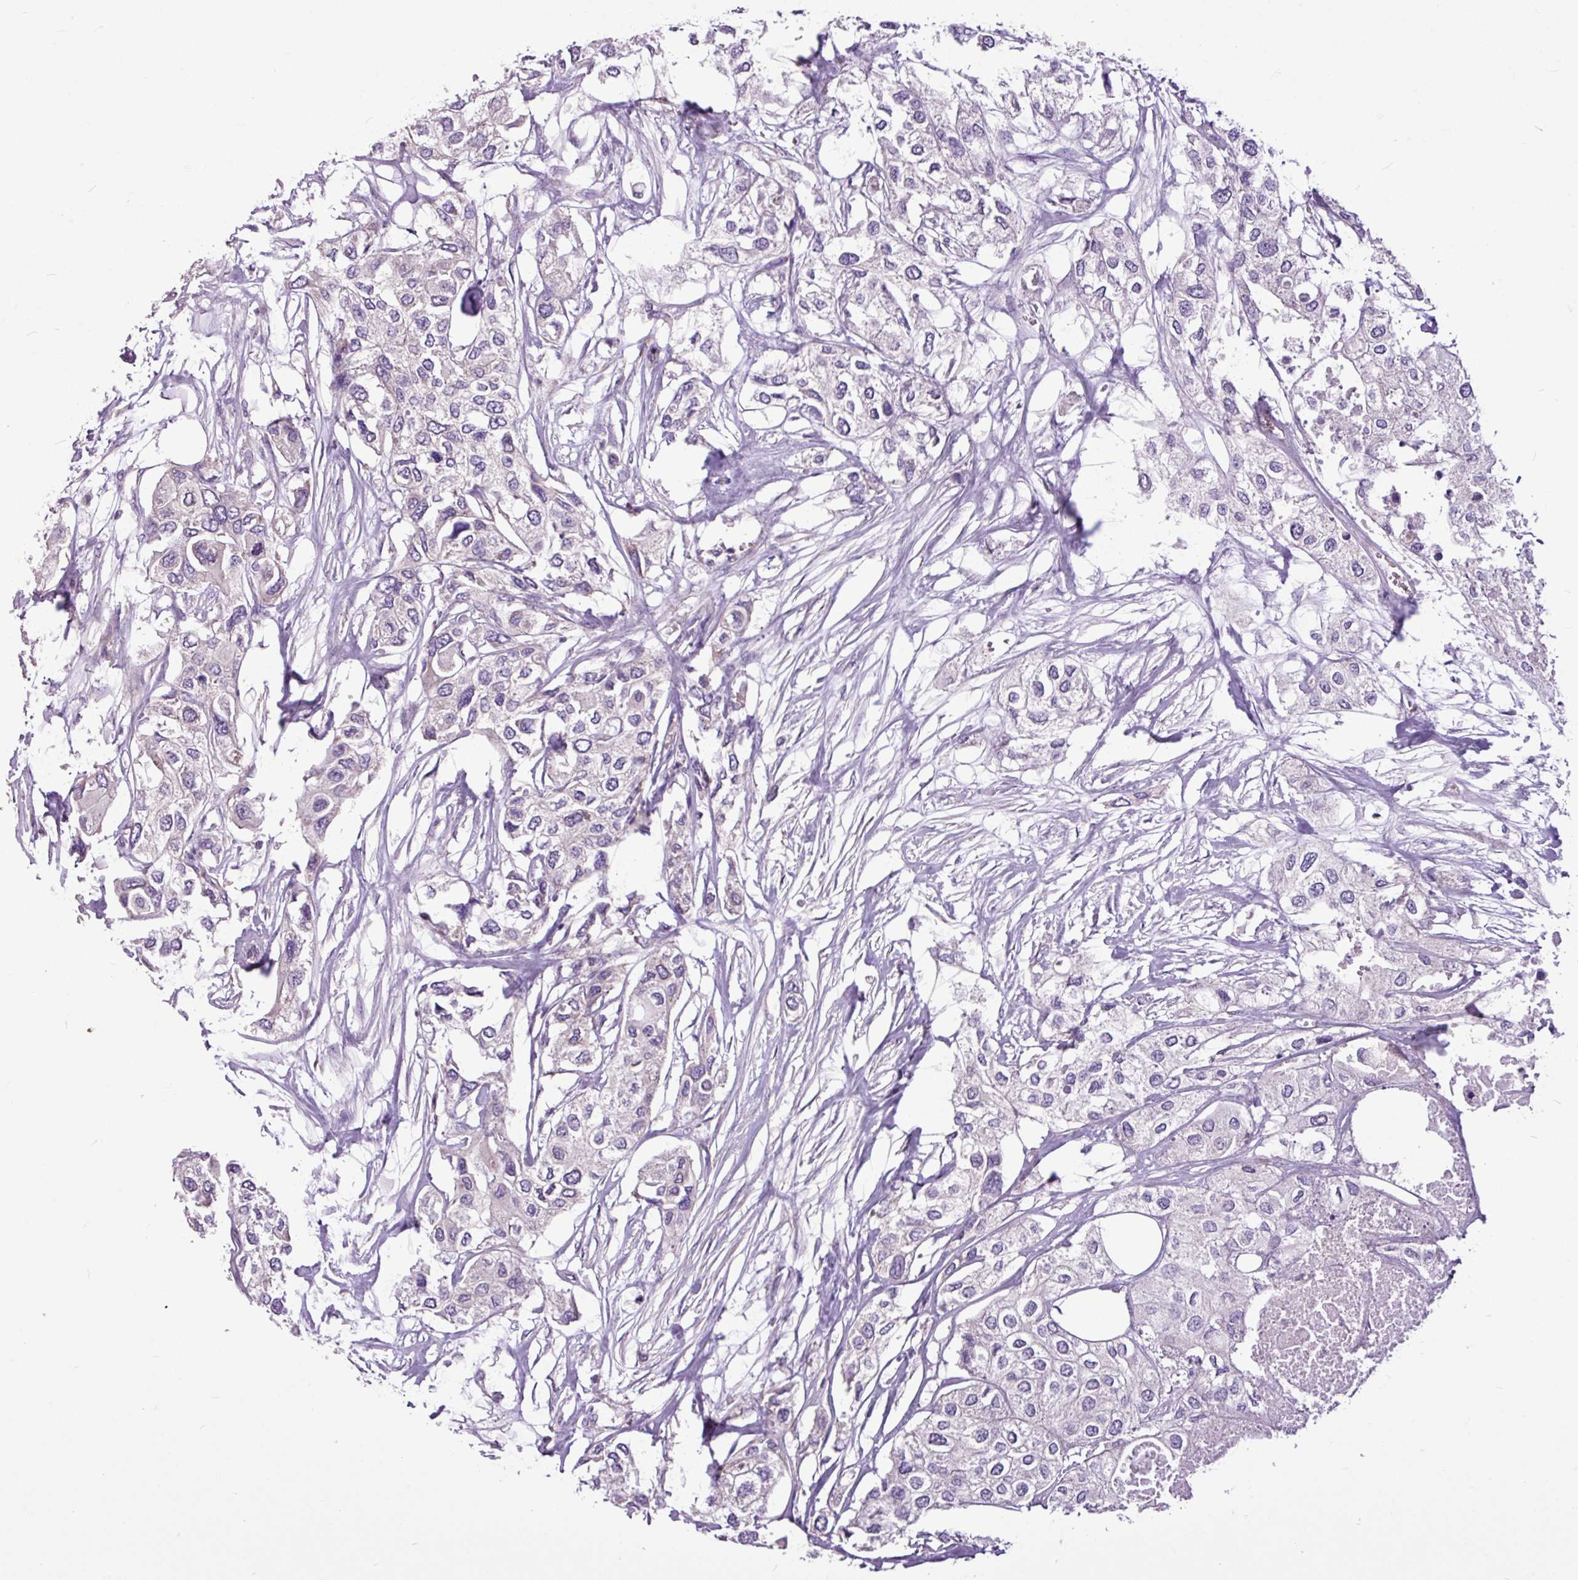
{"staining": {"intensity": "negative", "quantity": "none", "location": "none"}, "tissue": "urothelial cancer", "cell_type": "Tumor cells", "image_type": "cancer", "snomed": [{"axis": "morphology", "description": "Urothelial carcinoma, High grade"}, {"axis": "topography", "description": "Urinary bladder"}], "caption": "High magnification brightfield microscopy of urothelial cancer stained with DAB (3,3'-diaminobenzidine) (brown) and counterstained with hematoxylin (blue): tumor cells show no significant positivity.", "gene": "MROH2A", "patient": {"sex": "male", "age": 64}}